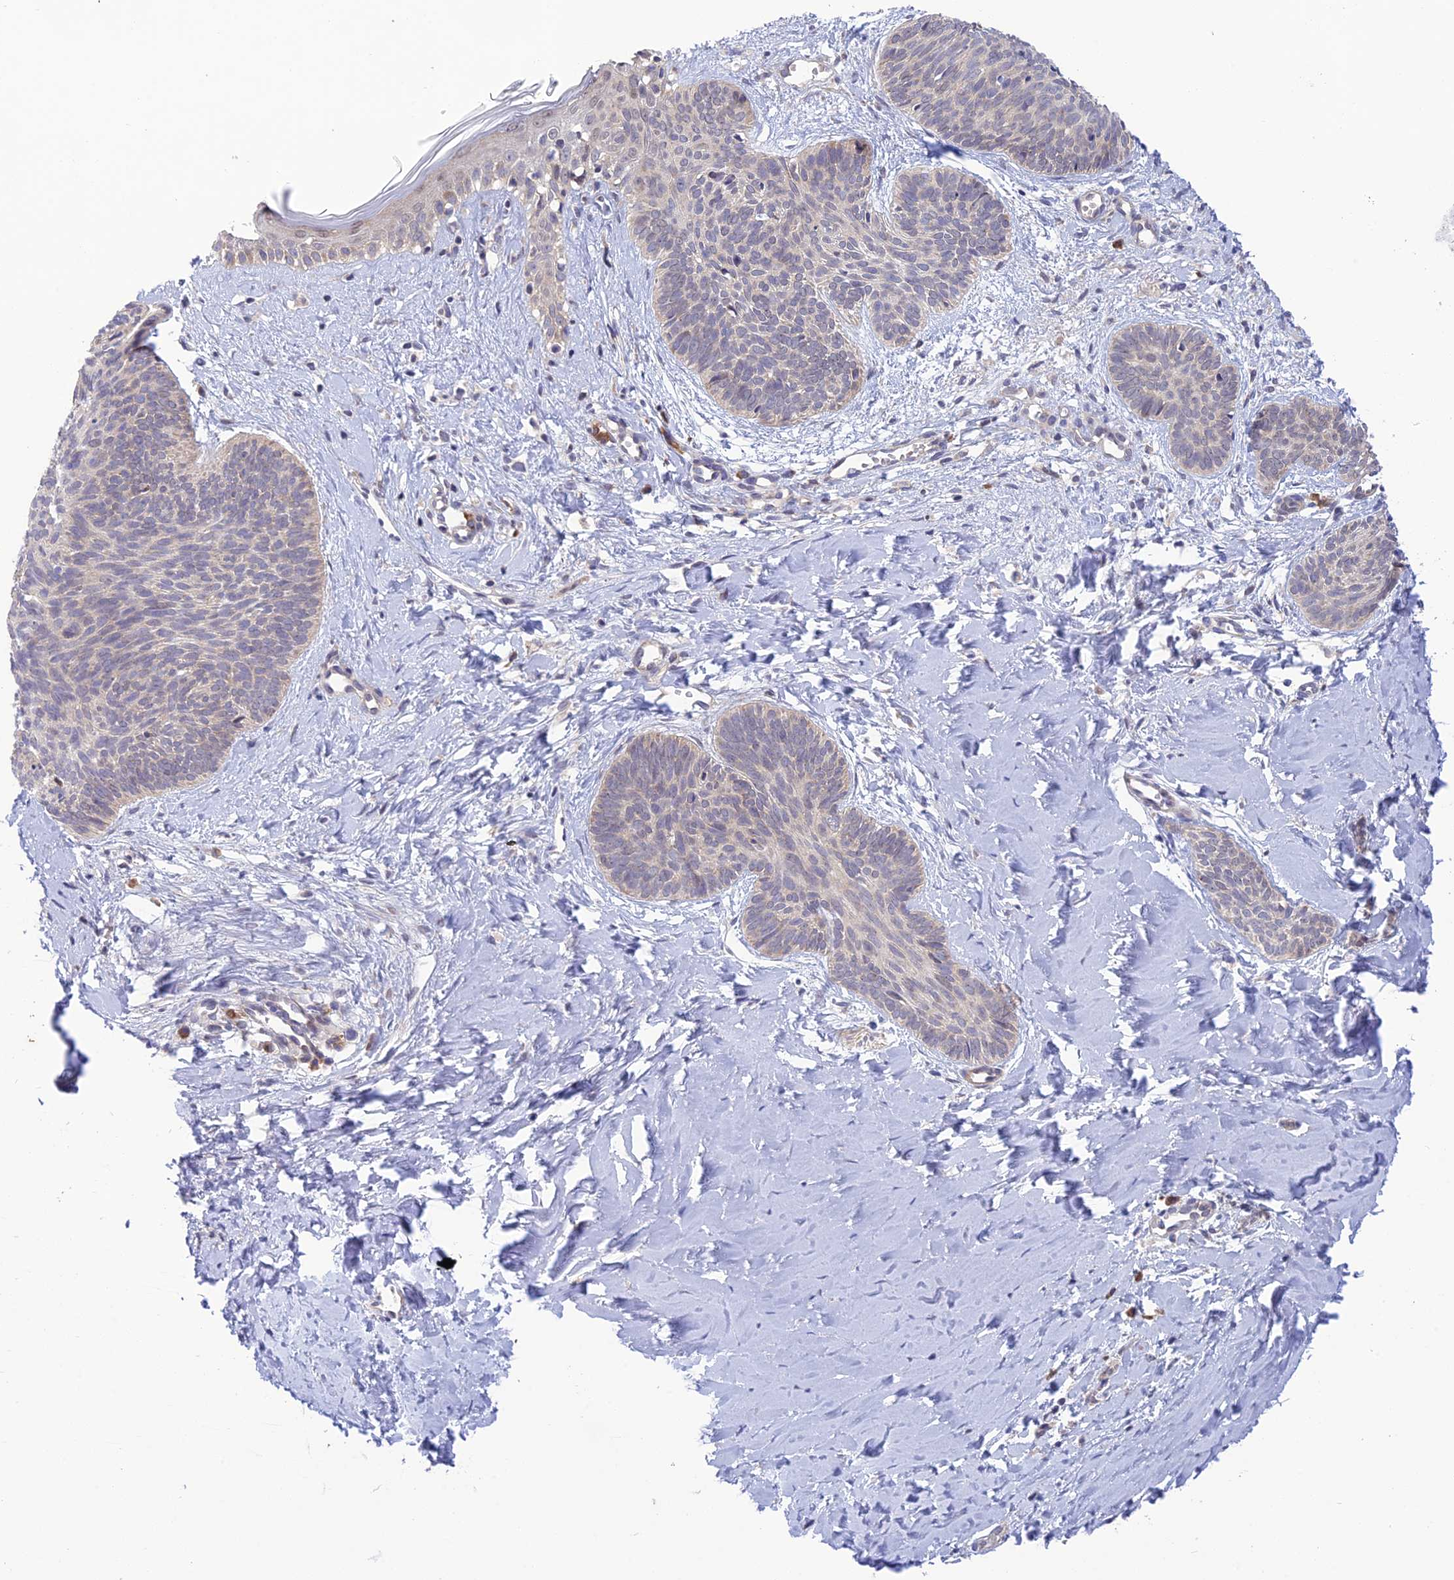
{"staining": {"intensity": "negative", "quantity": "none", "location": "none"}, "tissue": "skin cancer", "cell_type": "Tumor cells", "image_type": "cancer", "snomed": [{"axis": "morphology", "description": "Basal cell carcinoma"}, {"axis": "topography", "description": "Skin"}], "caption": "This is an IHC micrograph of human basal cell carcinoma (skin). There is no expression in tumor cells.", "gene": "UROS", "patient": {"sex": "female", "age": 81}}